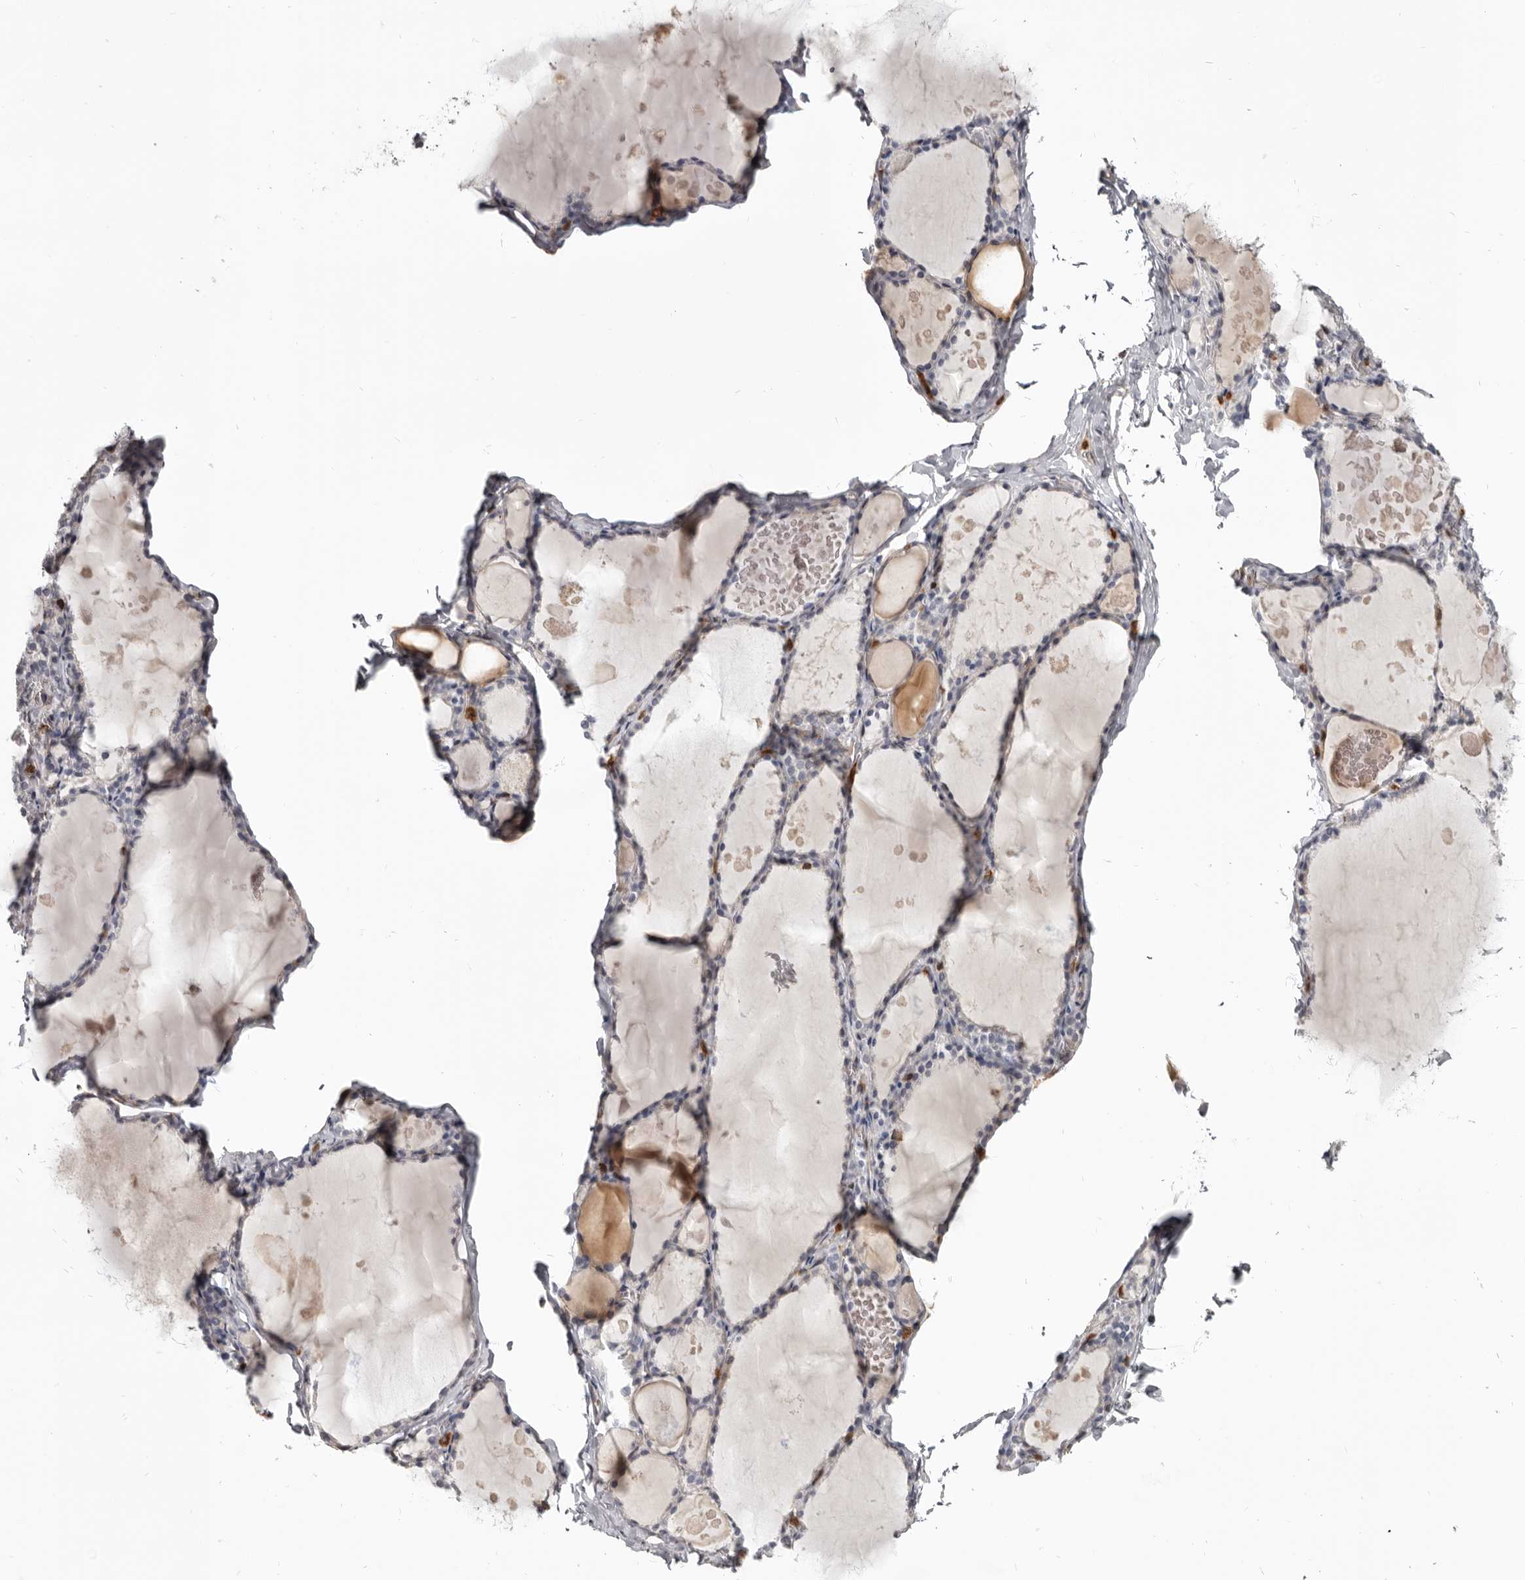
{"staining": {"intensity": "negative", "quantity": "none", "location": "none"}, "tissue": "thyroid gland", "cell_type": "Glandular cells", "image_type": "normal", "snomed": [{"axis": "morphology", "description": "Normal tissue, NOS"}, {"axis": "topography", "description": "Thyroid gland"}], "caption": "IHC of normal human thyroid gland reveals no expression in glandular cells.", "gene": "CBL", "patient": {"sex": "male", "age": 56}}